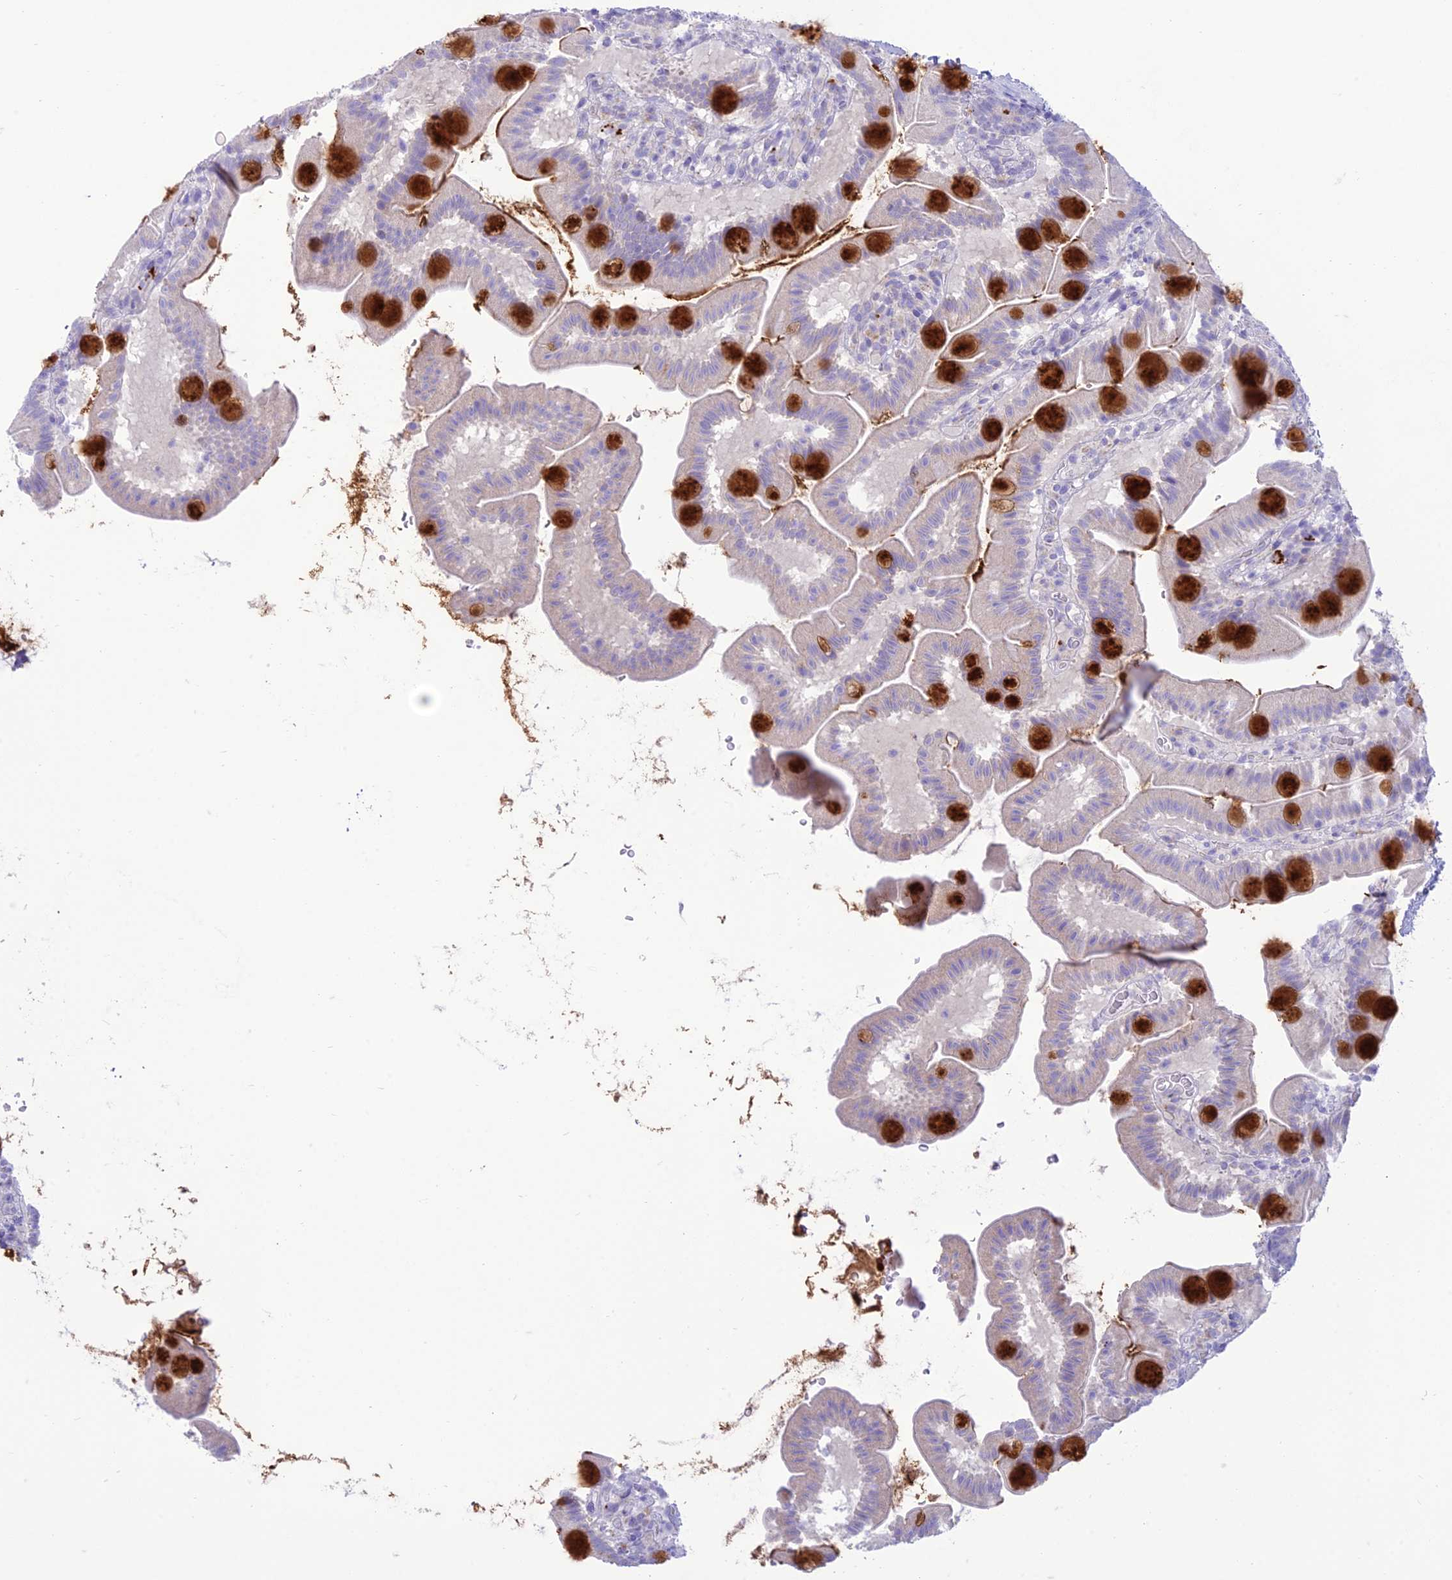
{"staining": {"intensity": "strong", "quantity": "25%-75%", "location": "cytoplasmic/membranous"}, "tissue": "small intestine", "cell_type": "Glandular cells", "image_type": "normal", "snomed": [{"axis": "morphology", "description": "Normal tissue, NOS"}, {"axis": "topography", "description": "Small intestine"}], "caption": "Immunohistochemical staining of normal human small intestine exhibits 25%-75% levels of strong cytoplasmic/membranous protein expression in about 25%-75% of glandular cells. The staining was performed using DAB, with brown indicating positive protein expression. Nuclei are stained blue with hematoxylin.", "gene": "DHDH", "patient": {"sex": "female", "age": 68}}